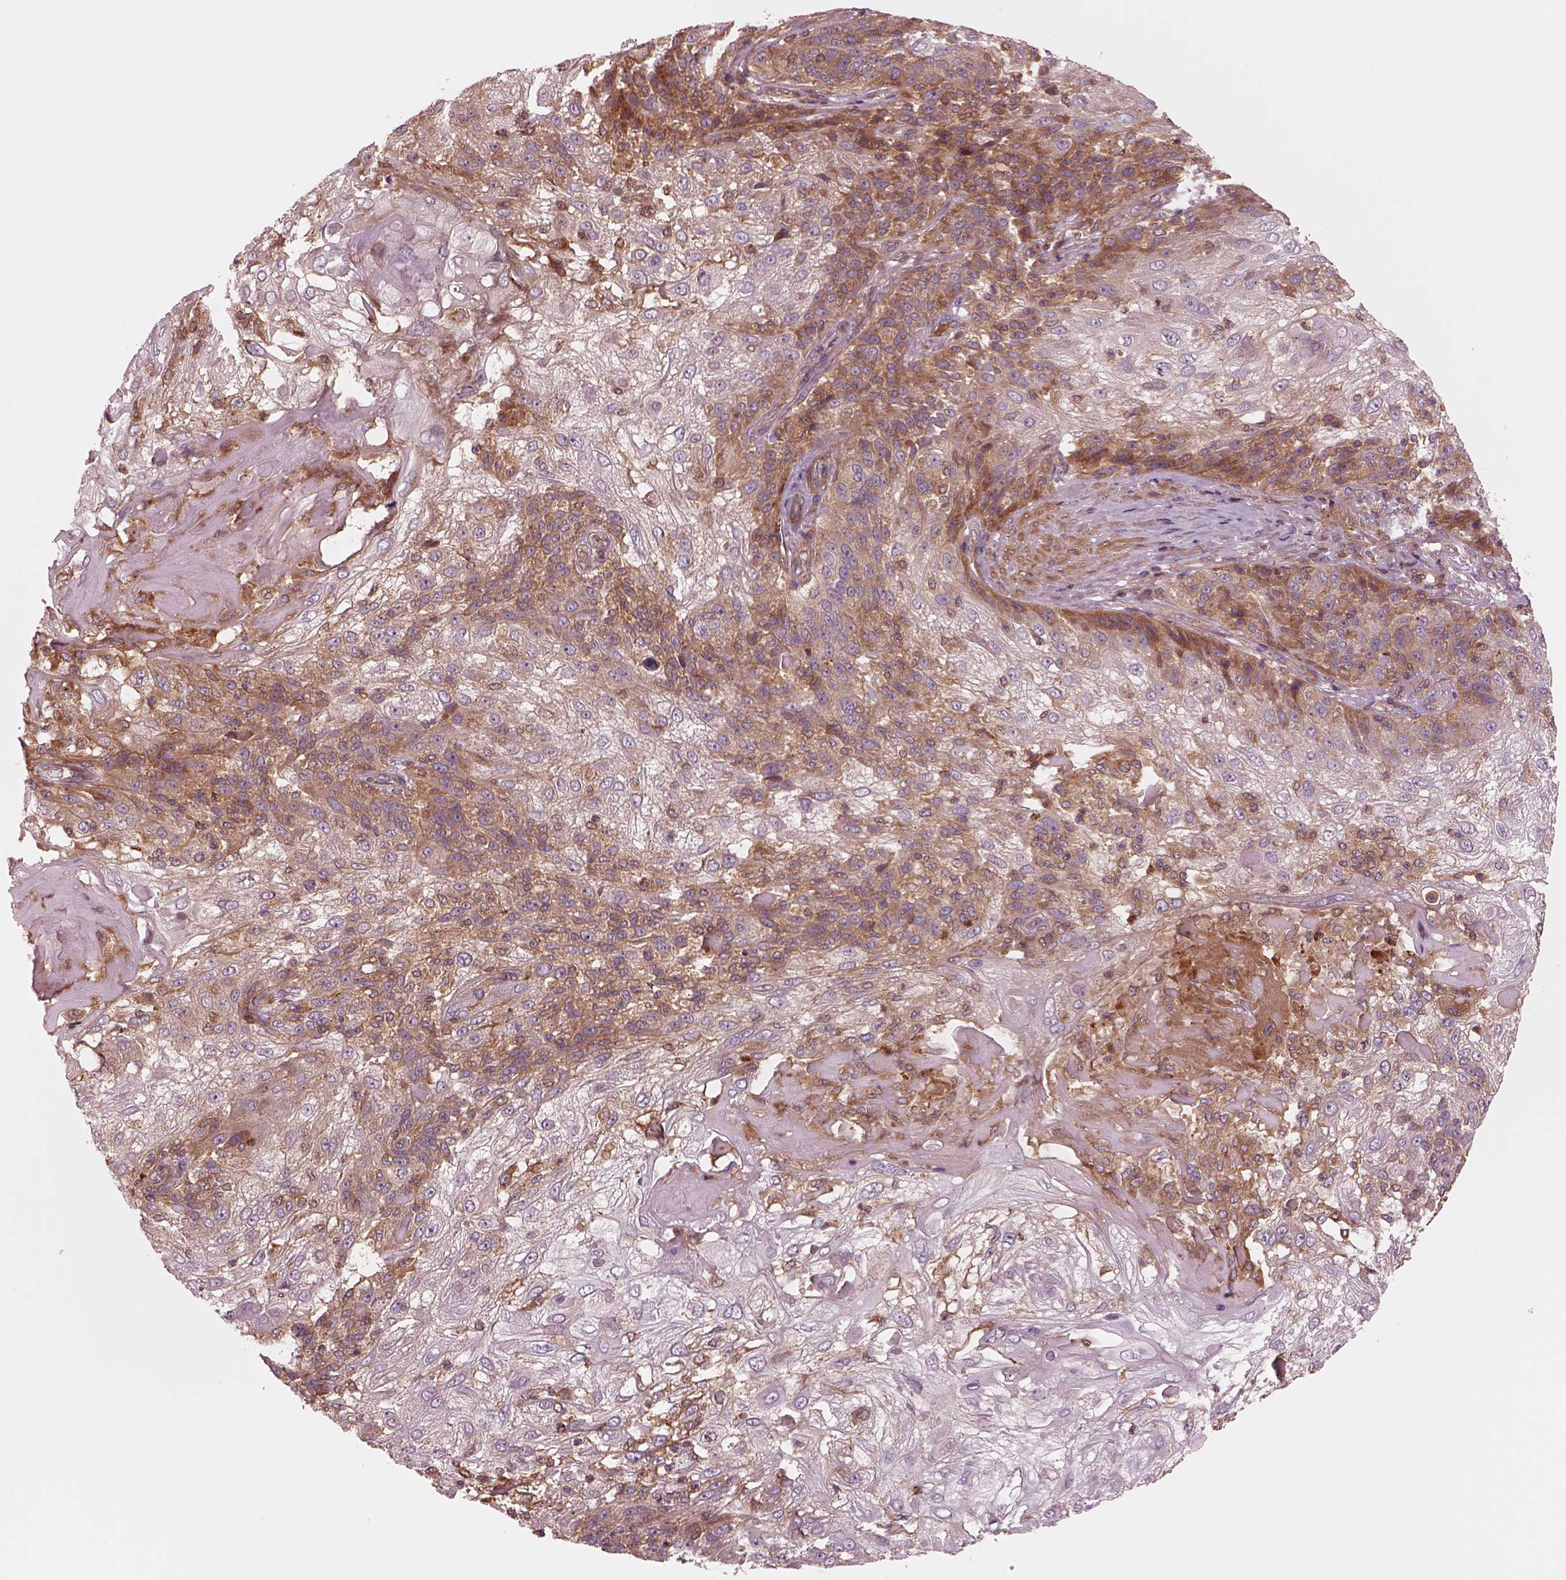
{"staining": {"intensity": "moderate", "quantity": "<25%", "location": "cytoplasmic/membranous"}, "tissue": "skin cancer", "cell_type": "Tumor cells", "image_type": "cancer", "snomed": [{"axis": "morphology", "description": "Normal tissue, NOS"}, {"axis": "morphology", "description": "Squamous cell carcinoma, NOS"}, {"axis": "topography", "description": "Skin"}], "caption": "Skin squamous cell carcinoma was stained to show a protein in brown. There is low levels of moderate cytoplasmic/membranous expression in approximately <25% of tumor cells.", "gene": "ASCC2", "patient": {"sex": "female", "age": 83}}